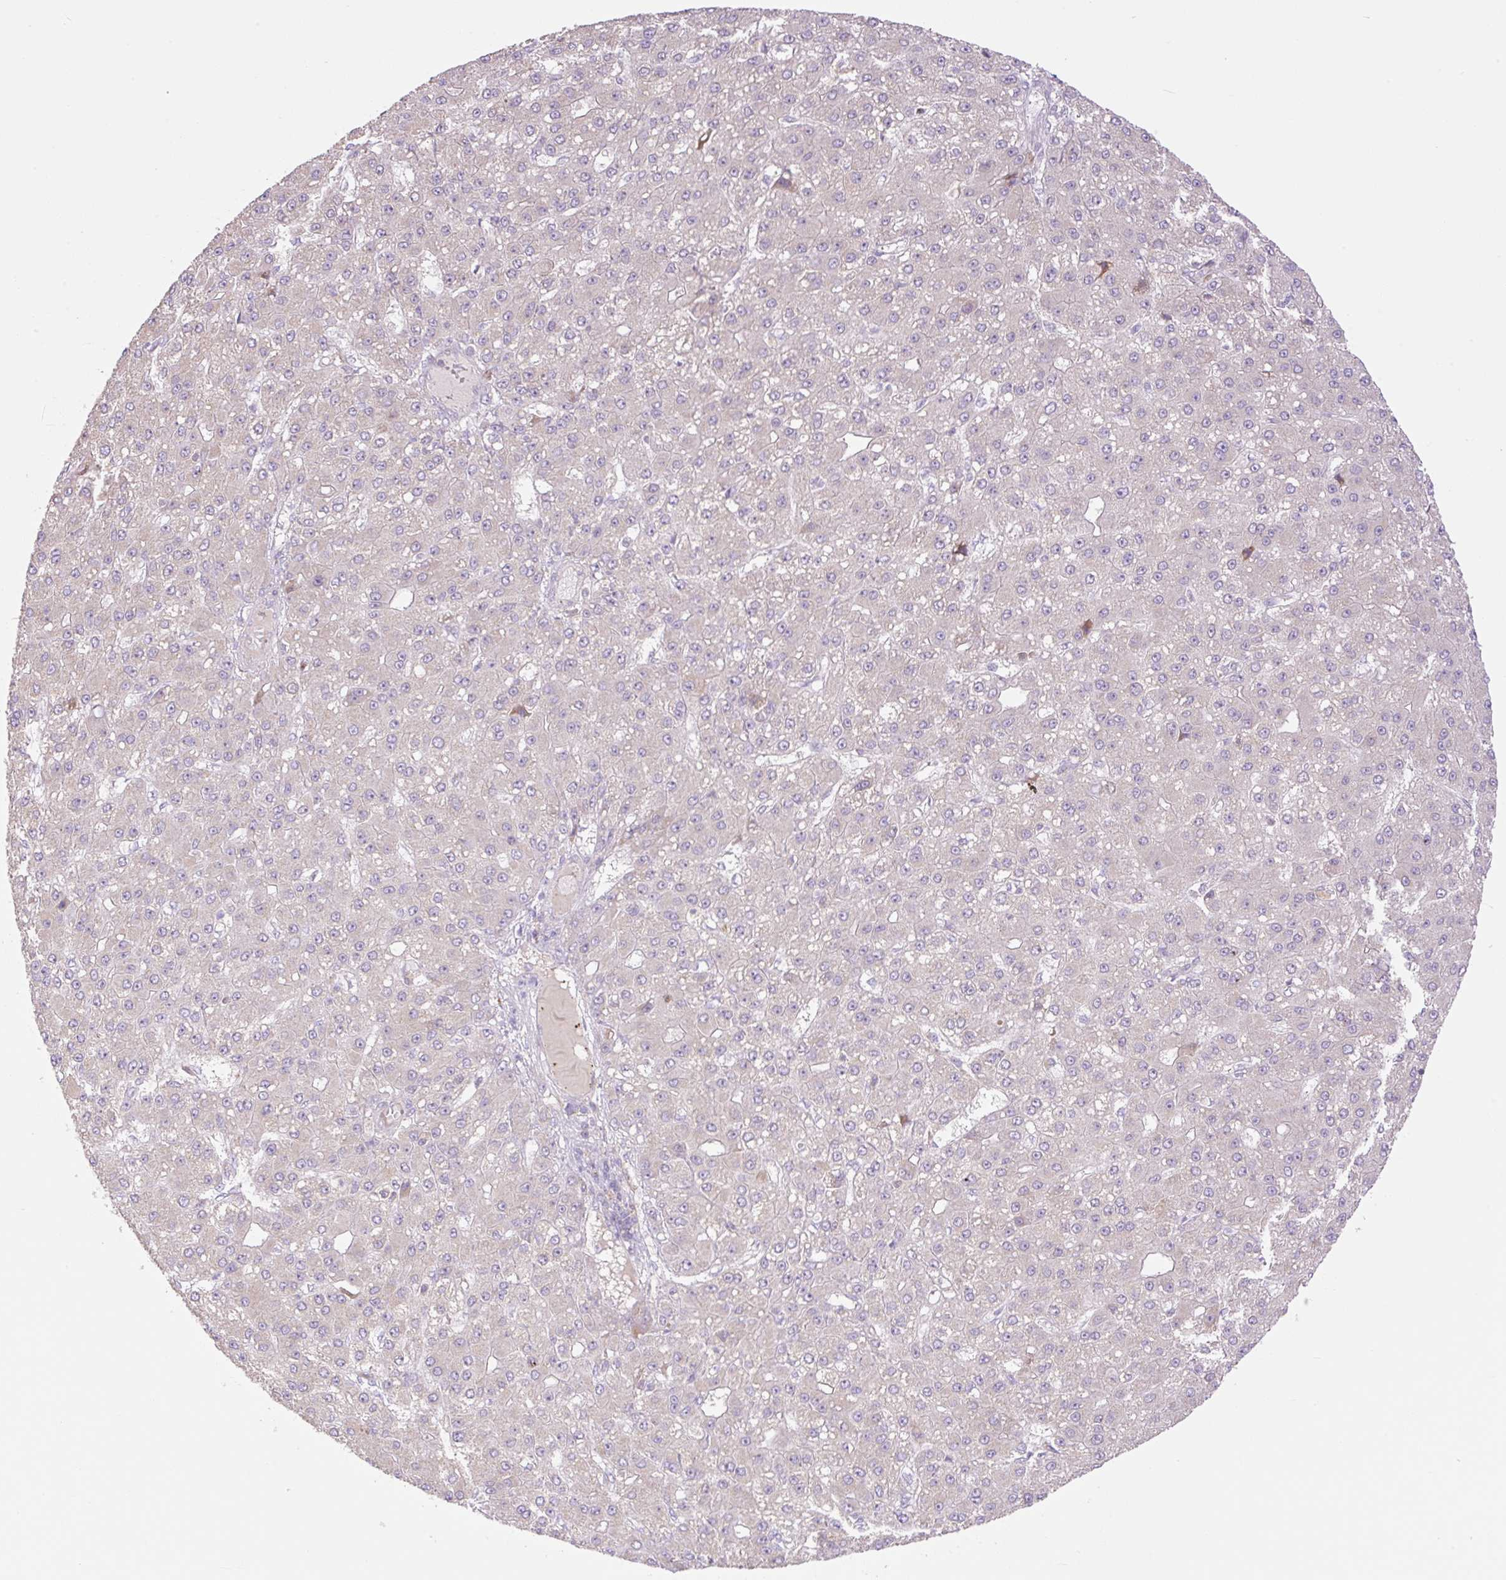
{"staining": {"intensity": "negative", "quantity": "none", "location": "none"}, "tissue": "liver cancer", "cell_type": "Tumor cells", "image_type": "cancer", "snomed": [{"axis": "morphology", "description": "Carcinoma, Hepatocellular, NOS"}, {"axis": "topography", "description": "Liver"}], "caption": "Protein analysis of liver cancer (hepatocellular carcinoma) exhibits no significant expression in tumor cells.", "gene": "VPS25", "patient": {"sex": "male", "age": 67}}